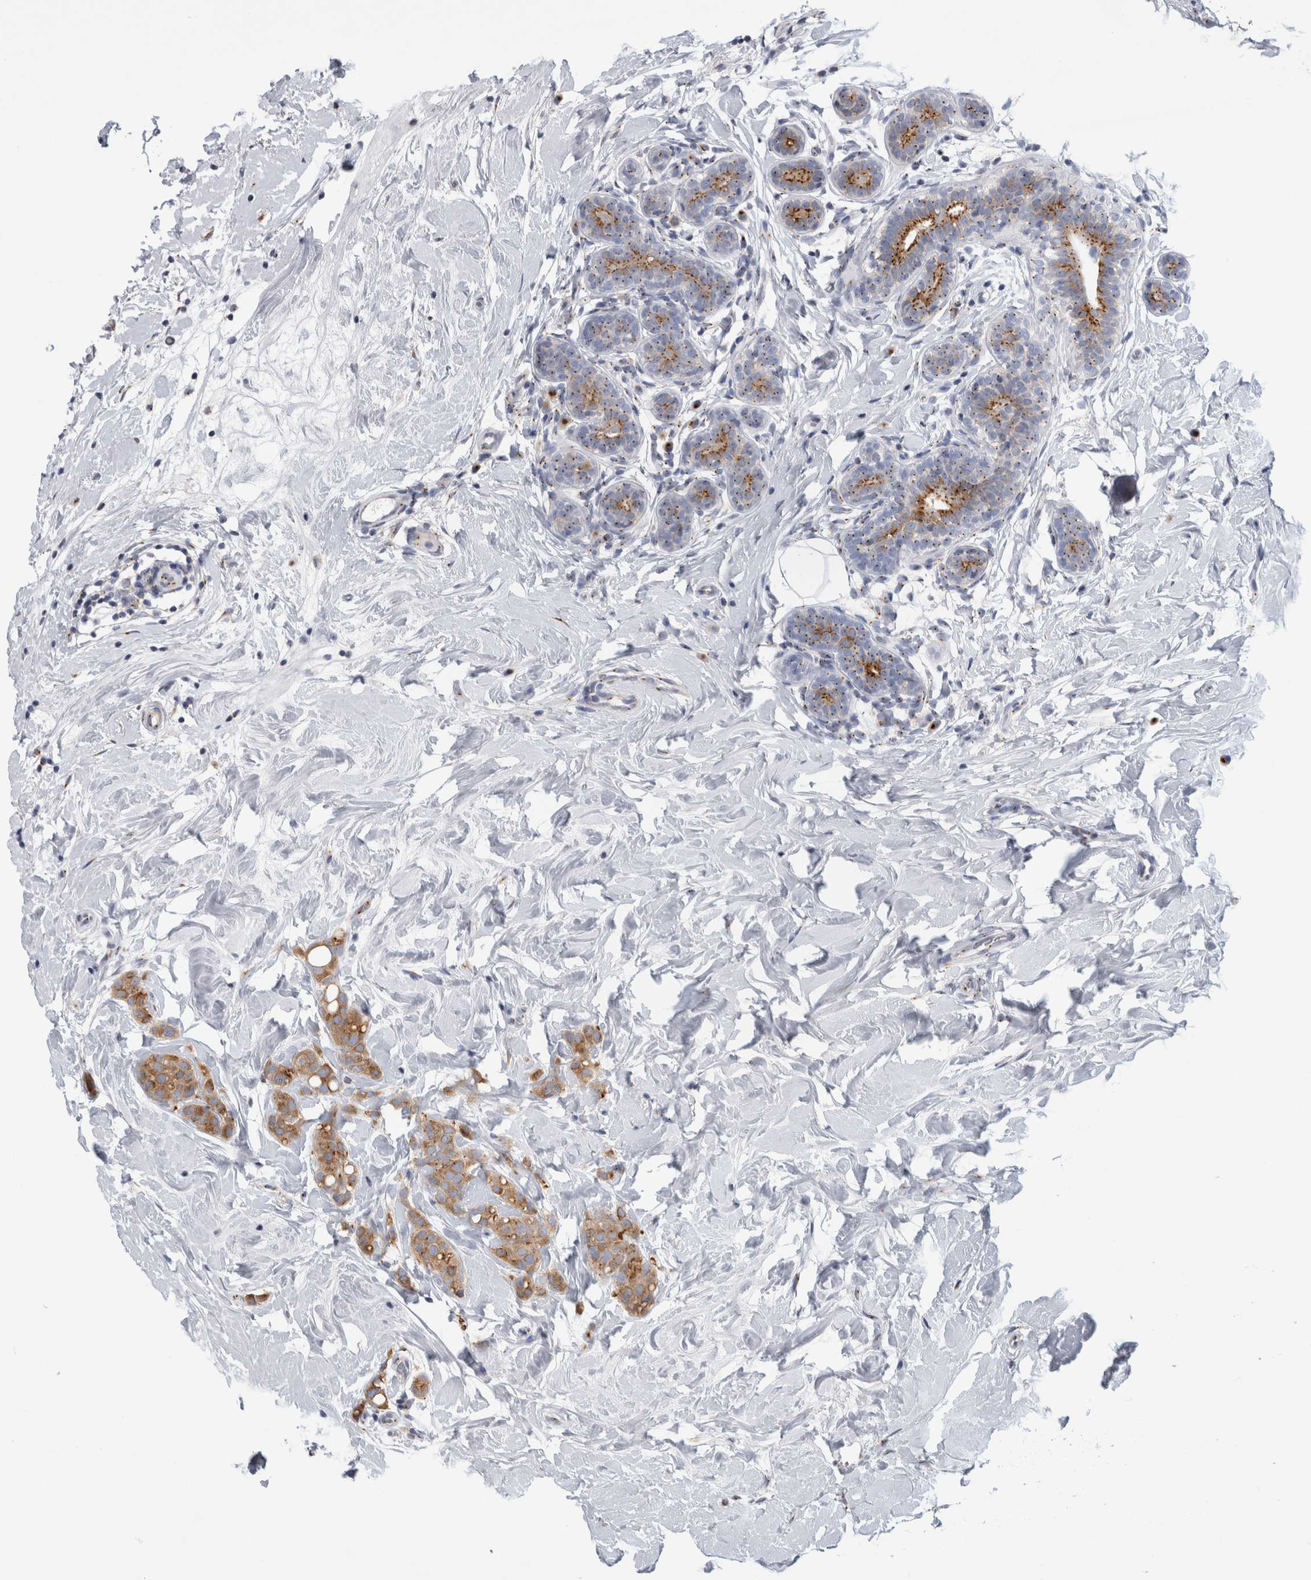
{"staining": {"intensity": "moderate", "quantity": ">75%", "location": "cytoplasmic/membranous"}, "tissue": "breast cancer", "cell_type": "Tumor cells", "image_type": "cancer", "snomed": [{"axis": "morphology", "description": "Lobular carcinoma, in situ"}, {"axis": "morphology", "description": "Lobular carcinoma"}, {"axis": "topography", "description": "Breast"}], "caption": "This is a photomicrograph of IHC staining of breast cancer (lobular carcinoma), which shows moderate expression in the cytoplasmic/membranous of tumor cells.", "gene": "AKAP9", "patient": {"sex": "female", "age": 41}}